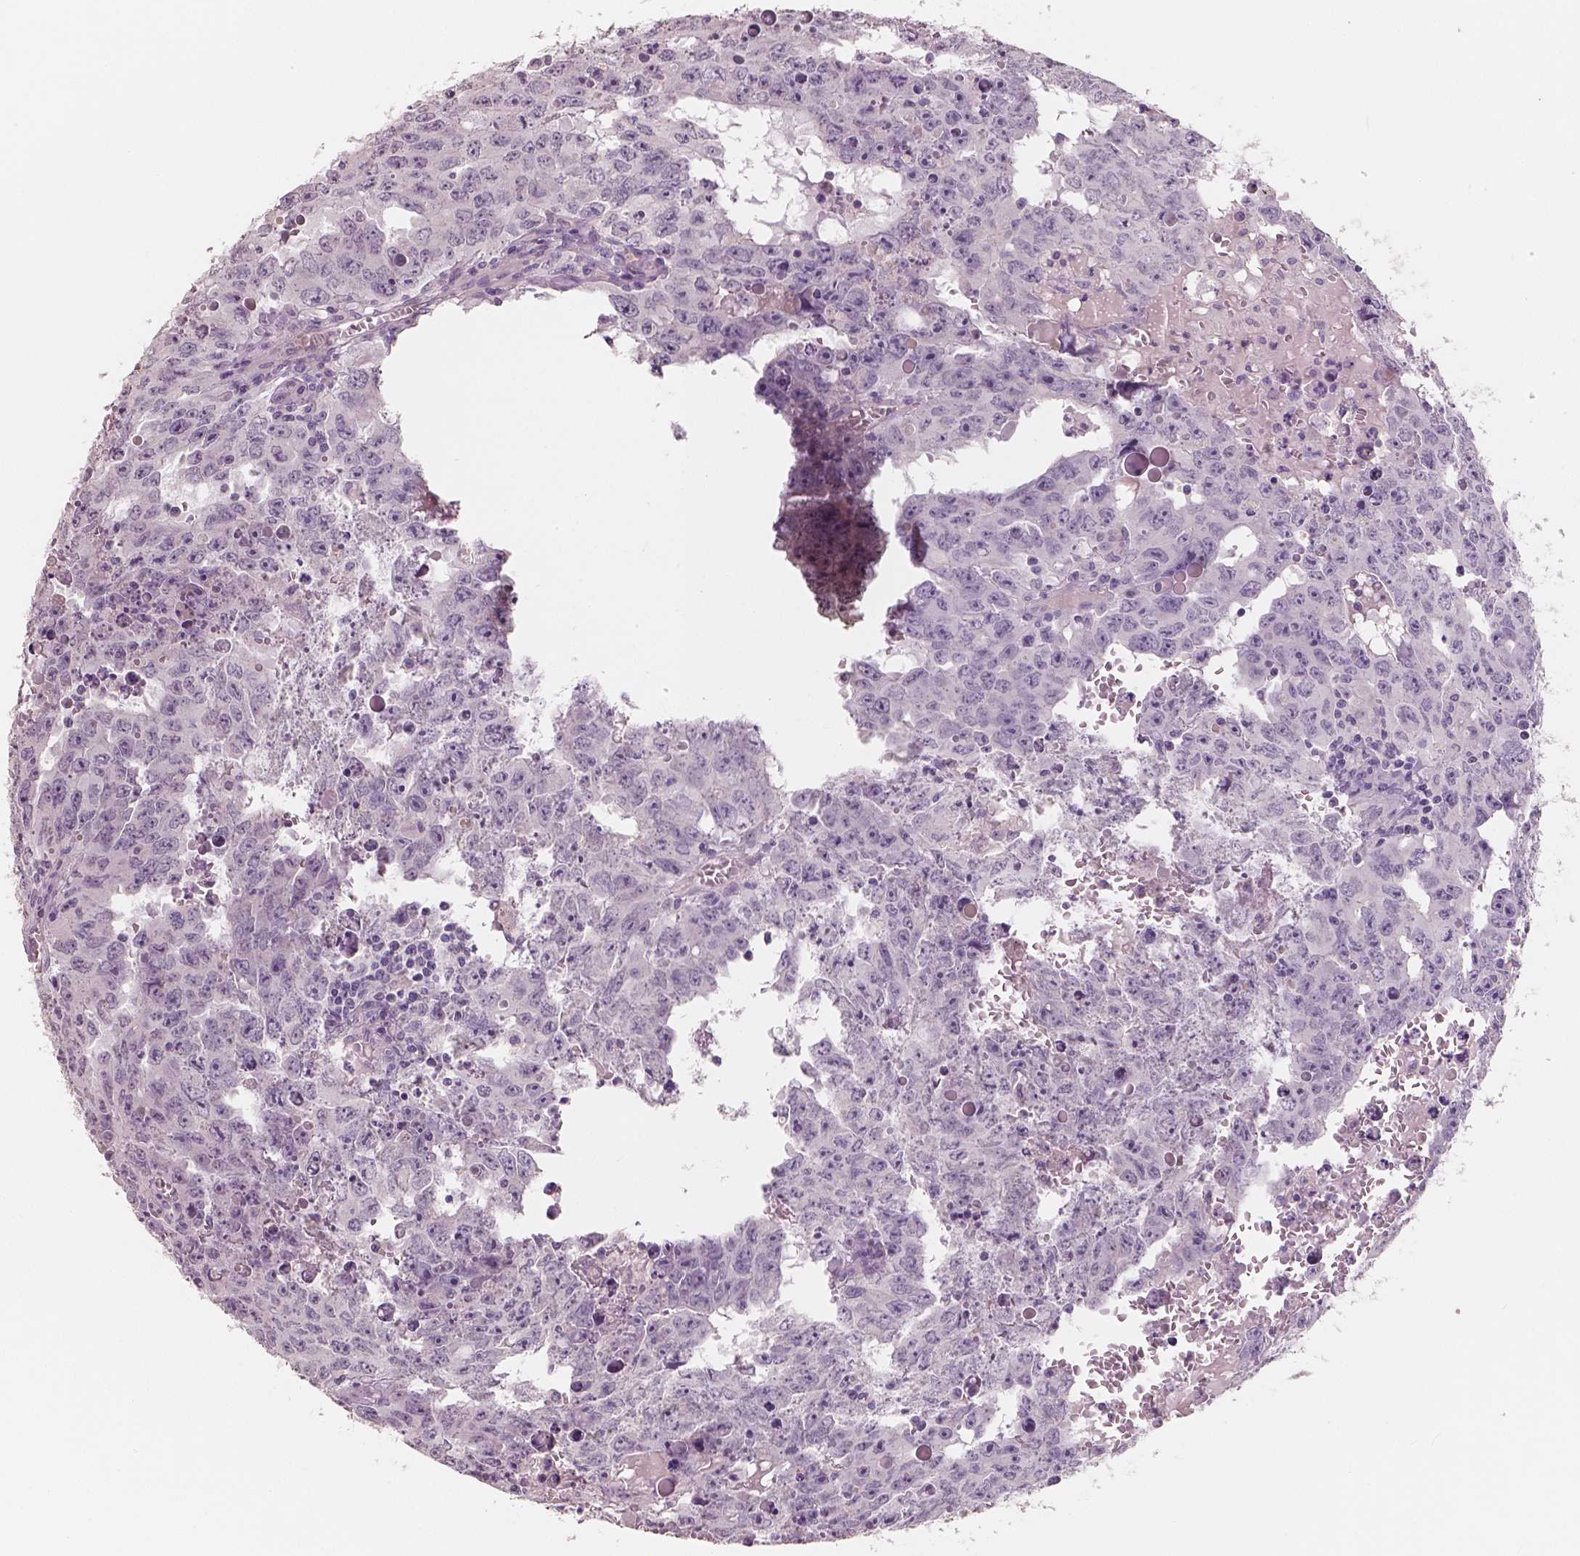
{"staining": {"intensity": "negative", "quantity": "none", "location": "none"}, "tissue": "testis cancer", "cell_type": "Tumor cells", "image_type": "cancer", "snomed": [{"axis": "morphology", "description": "Carcinoma, Embryonal, NOS"}, {"axis": "topography", "description": "Testis"}], "caption": "Micrograph shows no protein expression in tumor cells of embryonal carcinoma (testis) tissue.", "gene": "KIT", "patient": {"sex": "male", "age": 22}}